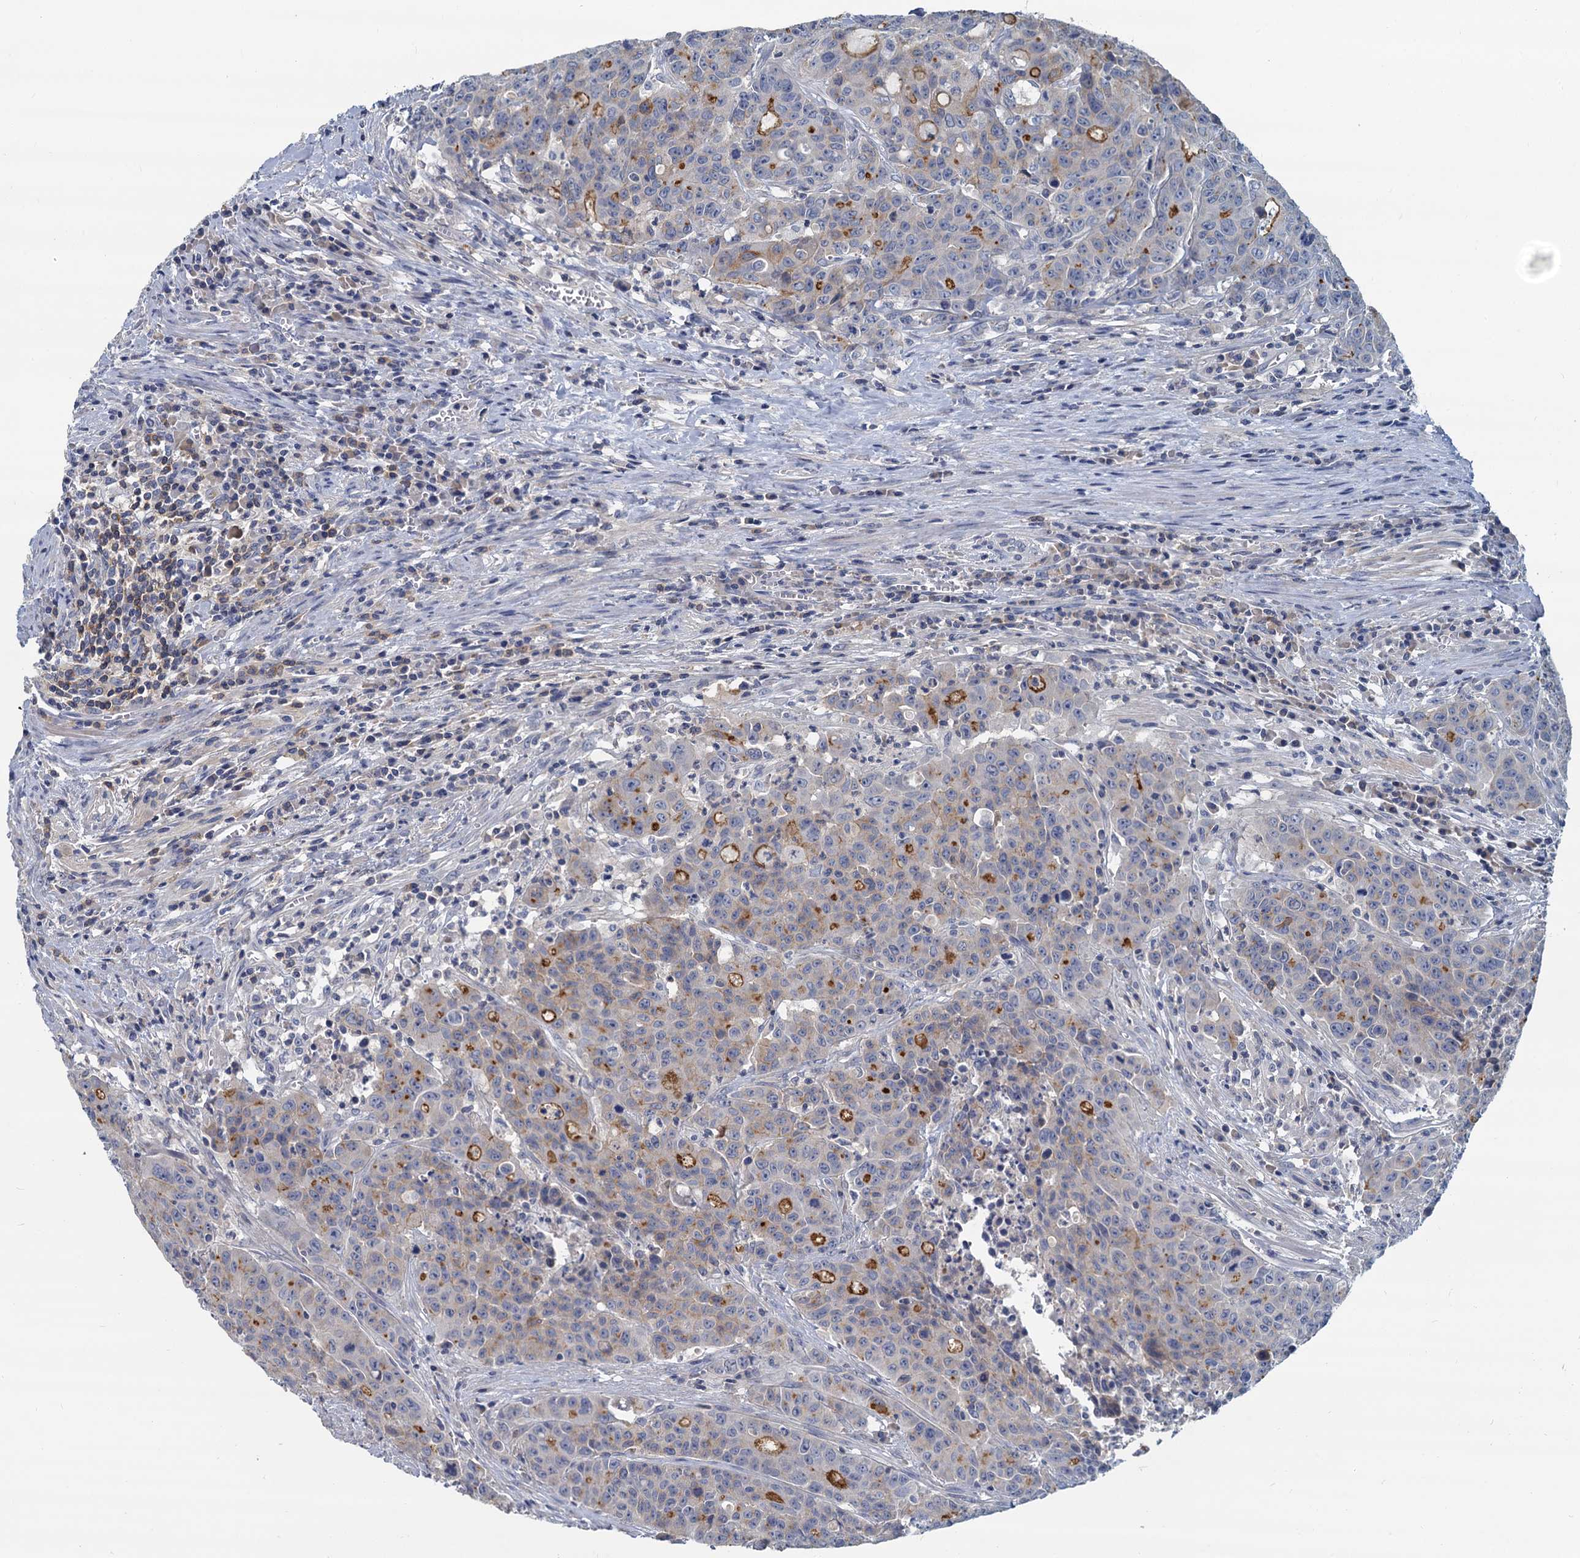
{"staining": {"intensity": "moderate", "quantity": "<25%", "location": "cytoplasmic/membranous"}, "tissue": "colorectal cancer", "cell_type": "Tumor cells", "image_type": "cancer", "snomed": [{"axis": "morphology", "description": "Adenocarcinoma, NOS"}, {"axis": "topography", "description": "Colon"}], "caption": "About <25% of tumor cells in adenocarcinoma (colorectal) display moderate cytoplasmic/membranous protein staining as visualized by brown immunohistochemical staining.", "gene": "ACSM3", "patient": {"sex": "male", "age": 62}}